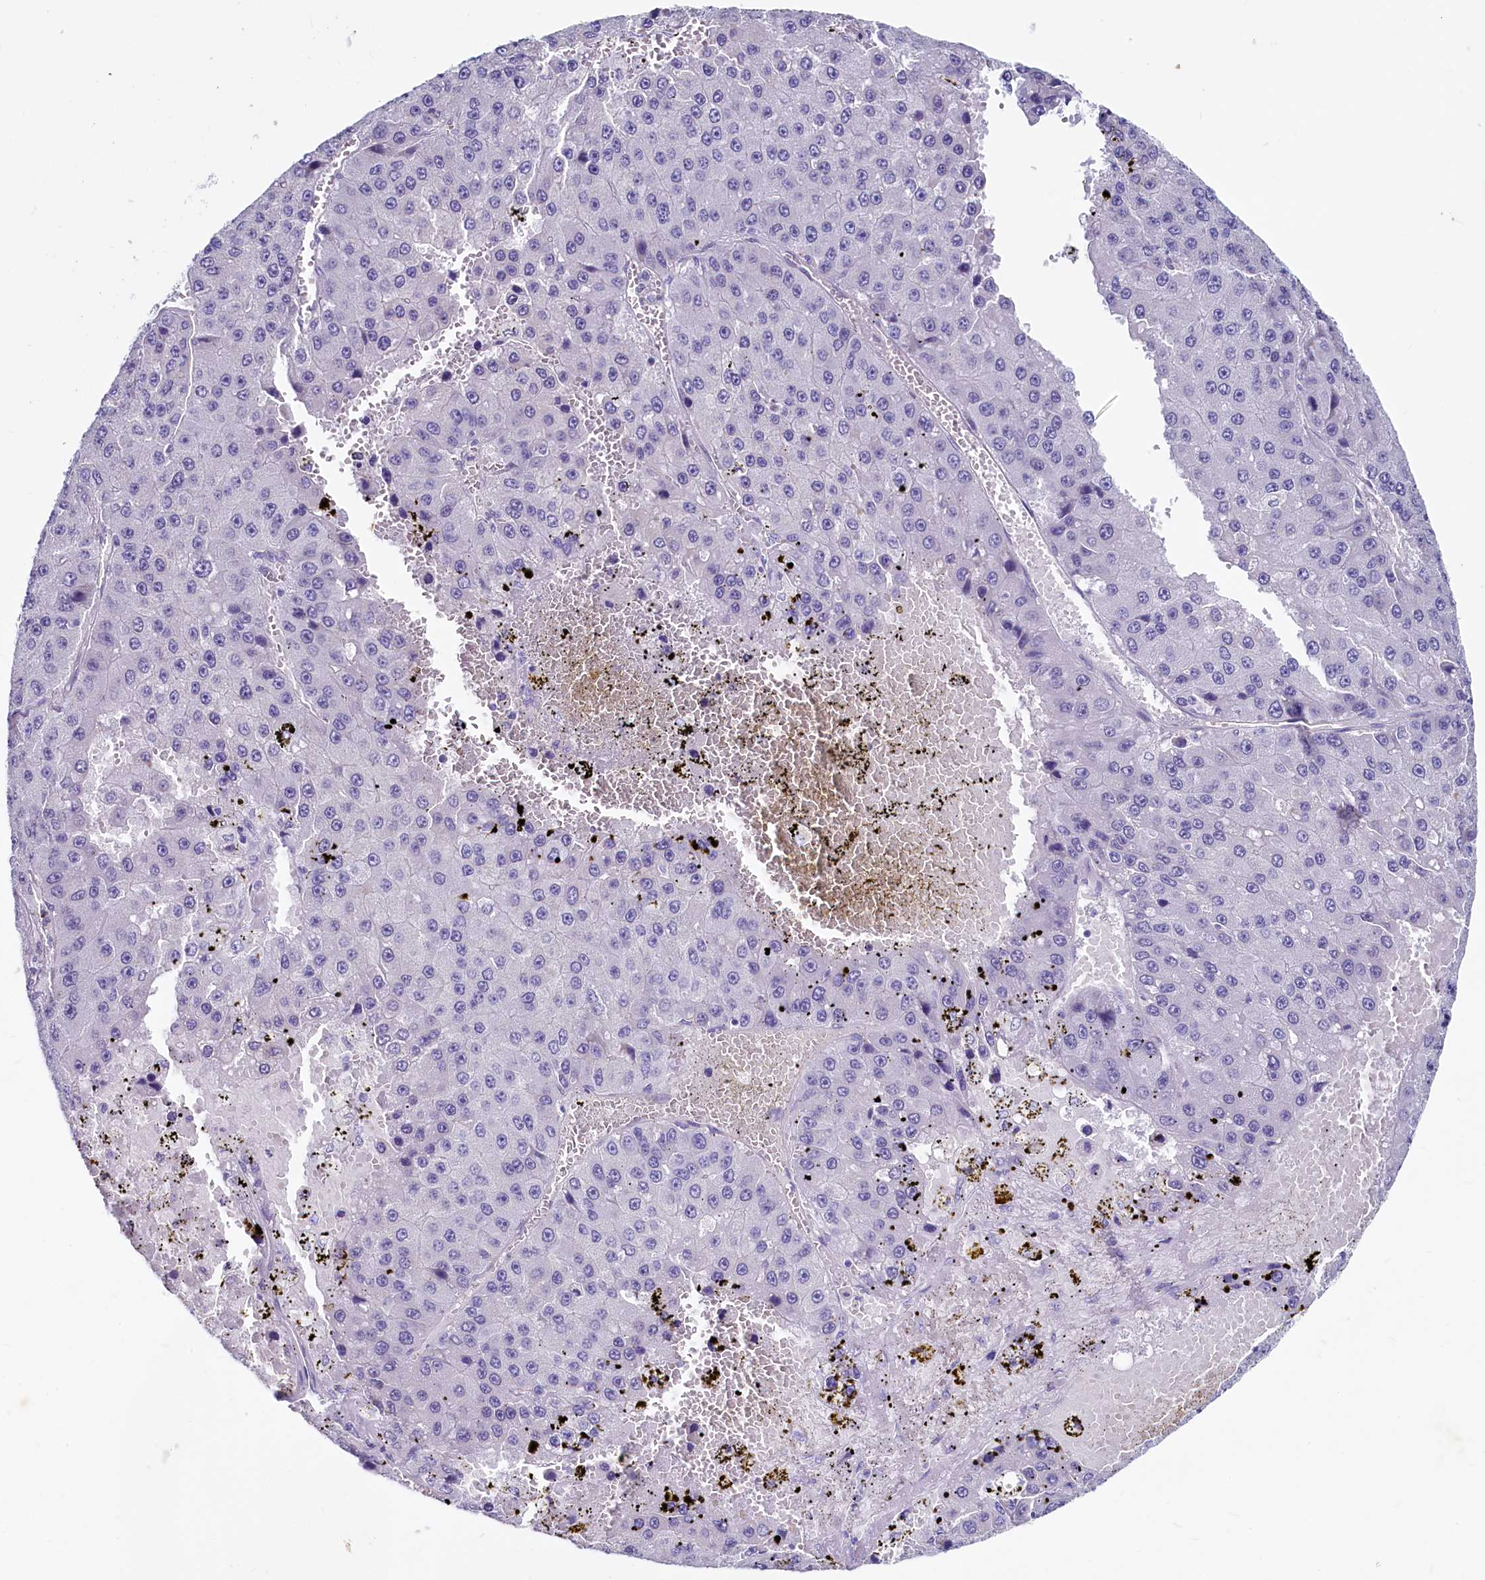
{"staining": {"intensity": "negative", "quantity": "none", "location": "none"}, "tissue": "liver cancer", "cell_type": "Tumor cells", "image_type": "cancer", "snomed": [{"axis": "morphology", "description": "Carcinoma, Hepatocellular, NOS"}, {"axis": "topography", "description": "Liver"}], "caption": "This is an immunohistochemistry (IHC) histopathology image of human liver cancer. There is no staining in tumor cells.", "gene": "INSC", "patient": {"sex": "female", "age": 73}}